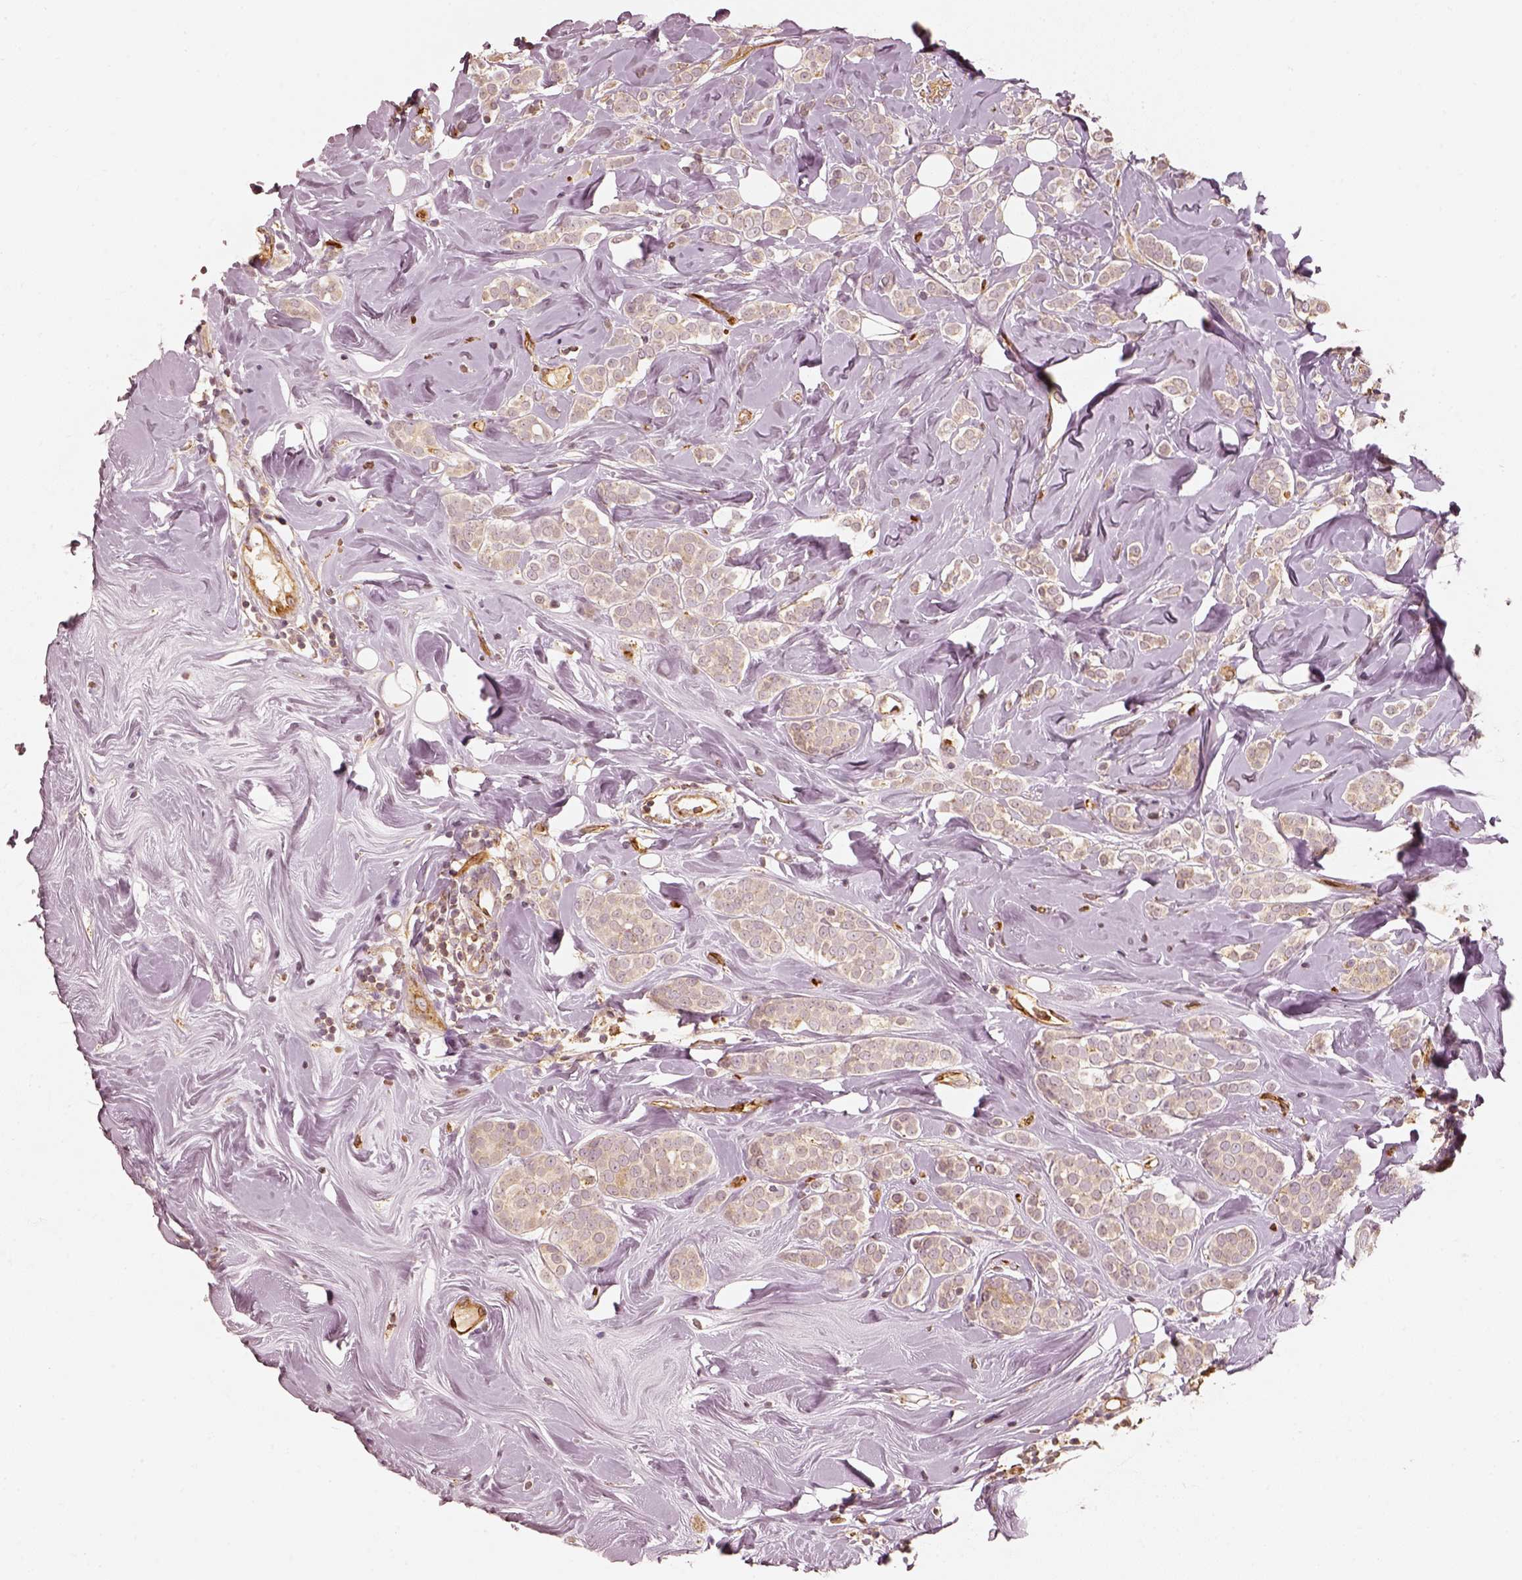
{"staining": {"intensity": "negative", "quantity": "none", "location": "none"}, "tissue": "breast cancer", "cell_type": "Tumor cells", "image_type": "cancer", "snomed": [{"axis": "morphology", "description": "Lobular carcinoma"}, {"axis": "topography", "description": "Breast"}], "caption": "Immunohistochemical staining of human breast cancer (lobular carcinoma) displays no significant positivity in tumor cells. Brightfield microscopy of IHC stained with DAB (brown) and hematoxylin (blue), captured at high magnification.", "gene": "FSCN1", "patient": {"sex": "female", "age": 49}}